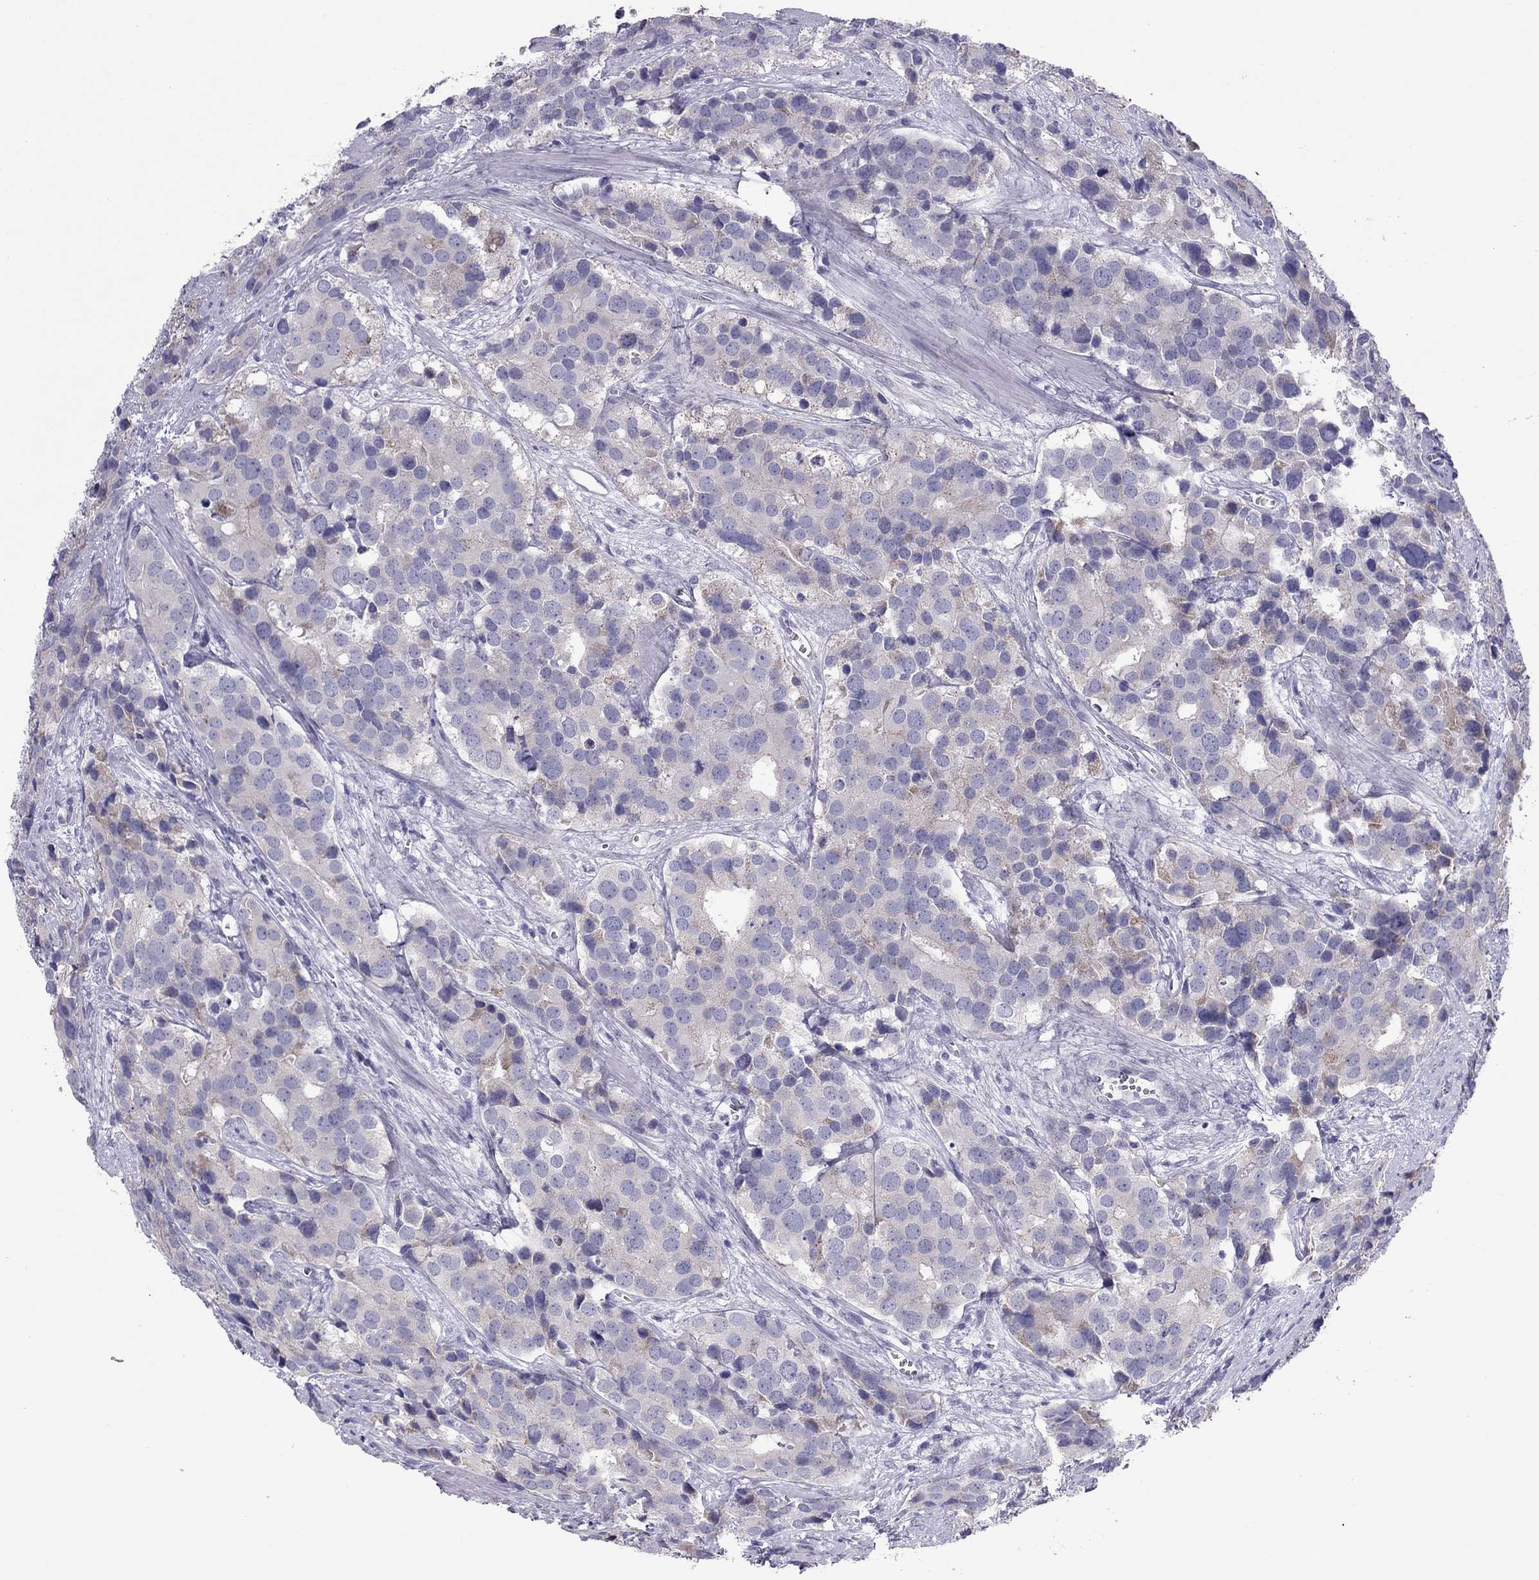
{"staining": {"intensity": "weak", "quantity": "<25%", "location": "cytoplasmic/membranous"}, "tissue": "prostate cancer", "cell_type": "Tumor cells", "image_type": "cancer", "snomed": [{"axis": "morphology", "description": "Adenocarcinoma, NOS"}, {"axis": "topography", "description": "Prostate and seminal vesicle, NOS"}], "caption": "Prostate adenocarcinoma was stained to show a protein in brown. There is no significant staining in tumor cells.", "gene": "TEX14", "patient": {"sex": "male", "age": 63}}